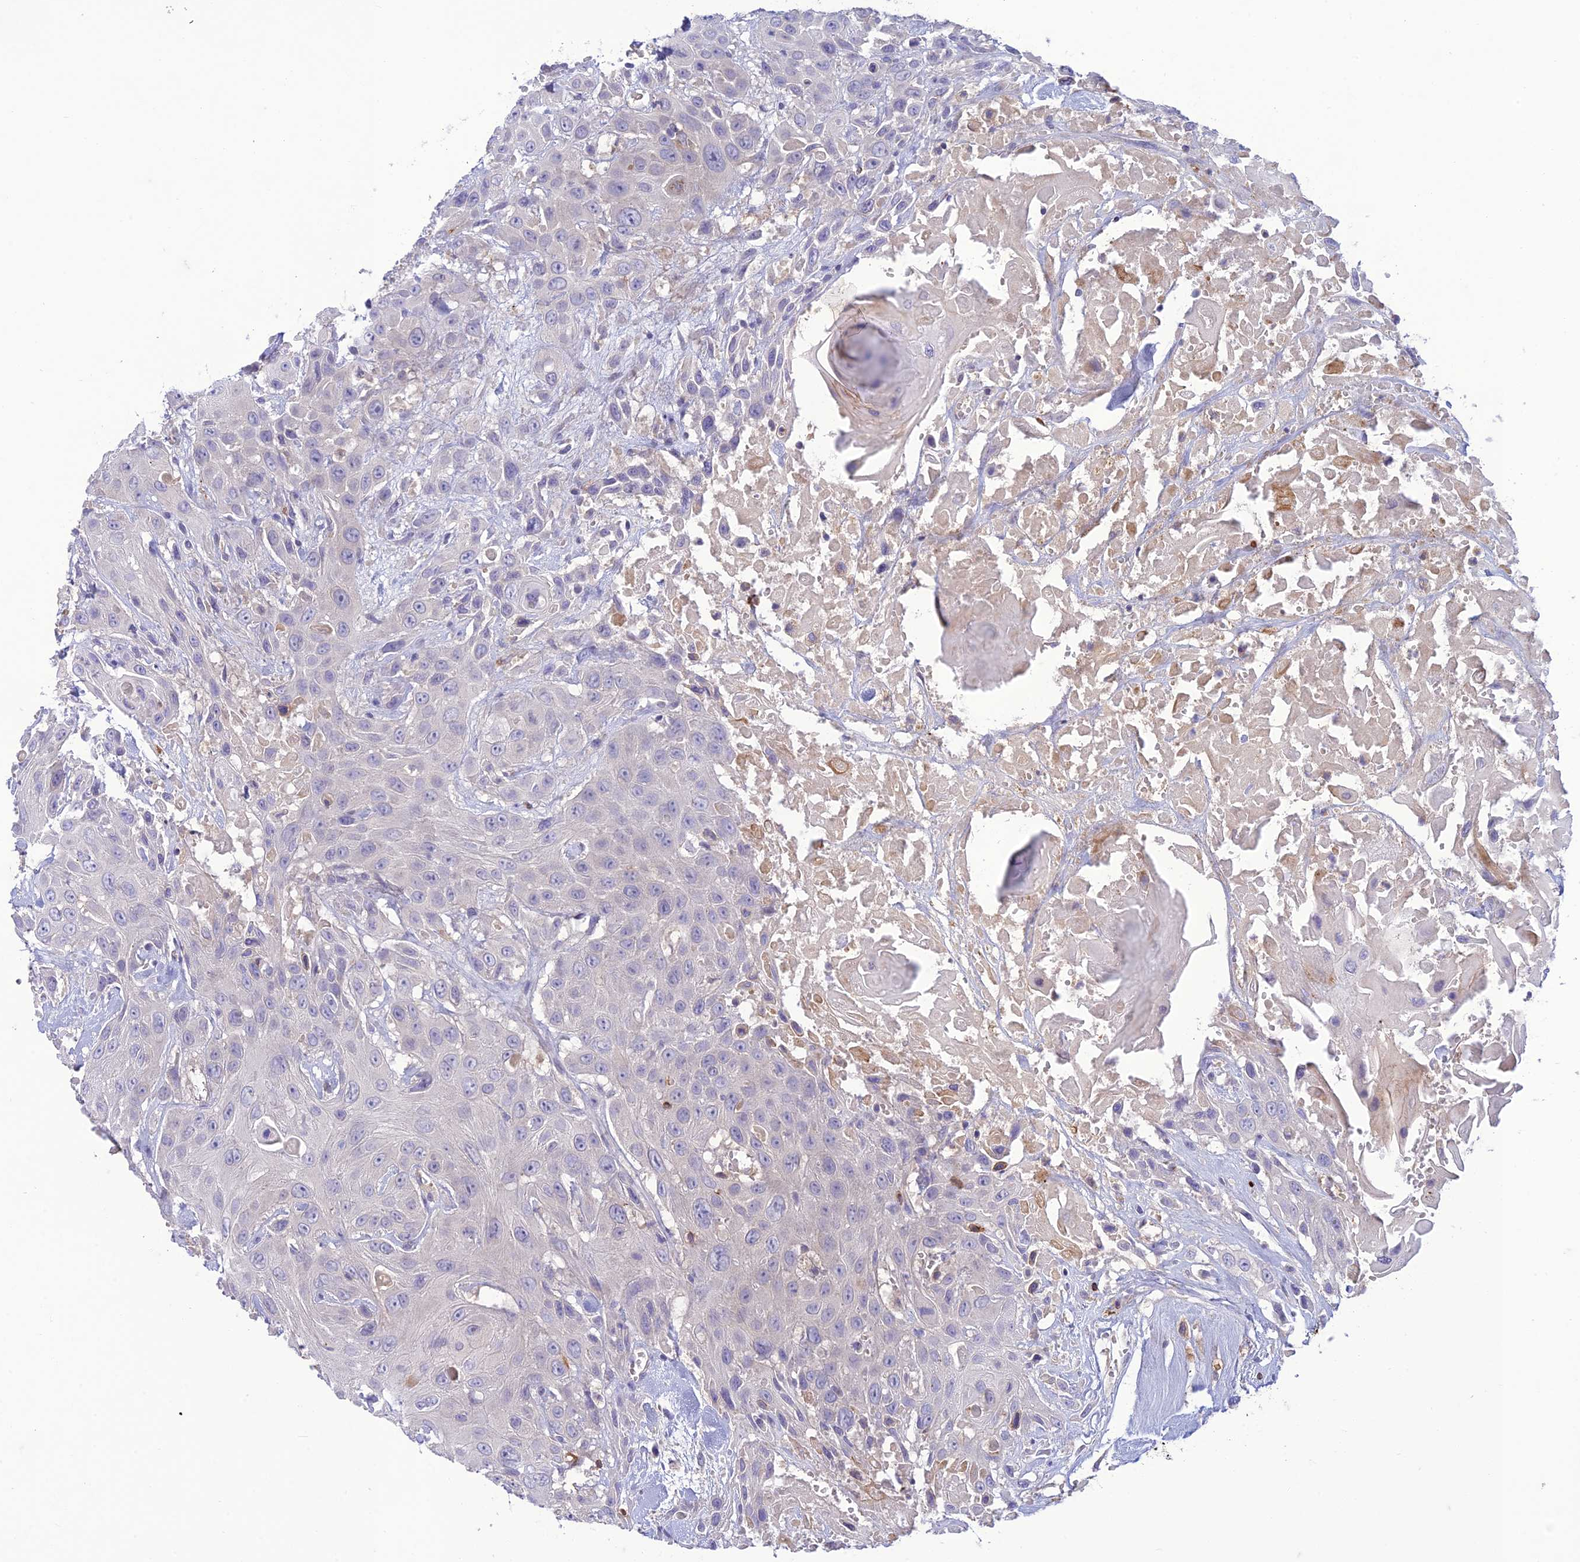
{"staining": {"intensity": "negative", "quantity": "none", "location": "none"}, "tissue": "head and neck cancer", "cell_type": "Tumor cells", "image_type": "cancer", "snomed": [{"axis": "morphology", "description": "Squamous cell carcinoma, NOS"}, {"axis": "topography", "description": "Head-Neck"}], "caption": "Immunohistochemistry (IHC) of human head and neck squamous cell carcinoma demonstrates no positivity in tumor cells. (Stains: DAB immunohistochemistry with hematoxylin counter stain, Microscopy: brightfield microscopy at high magnification).", "gene": "ITGAE", "patient": {"sex": "male", "age": 81}}